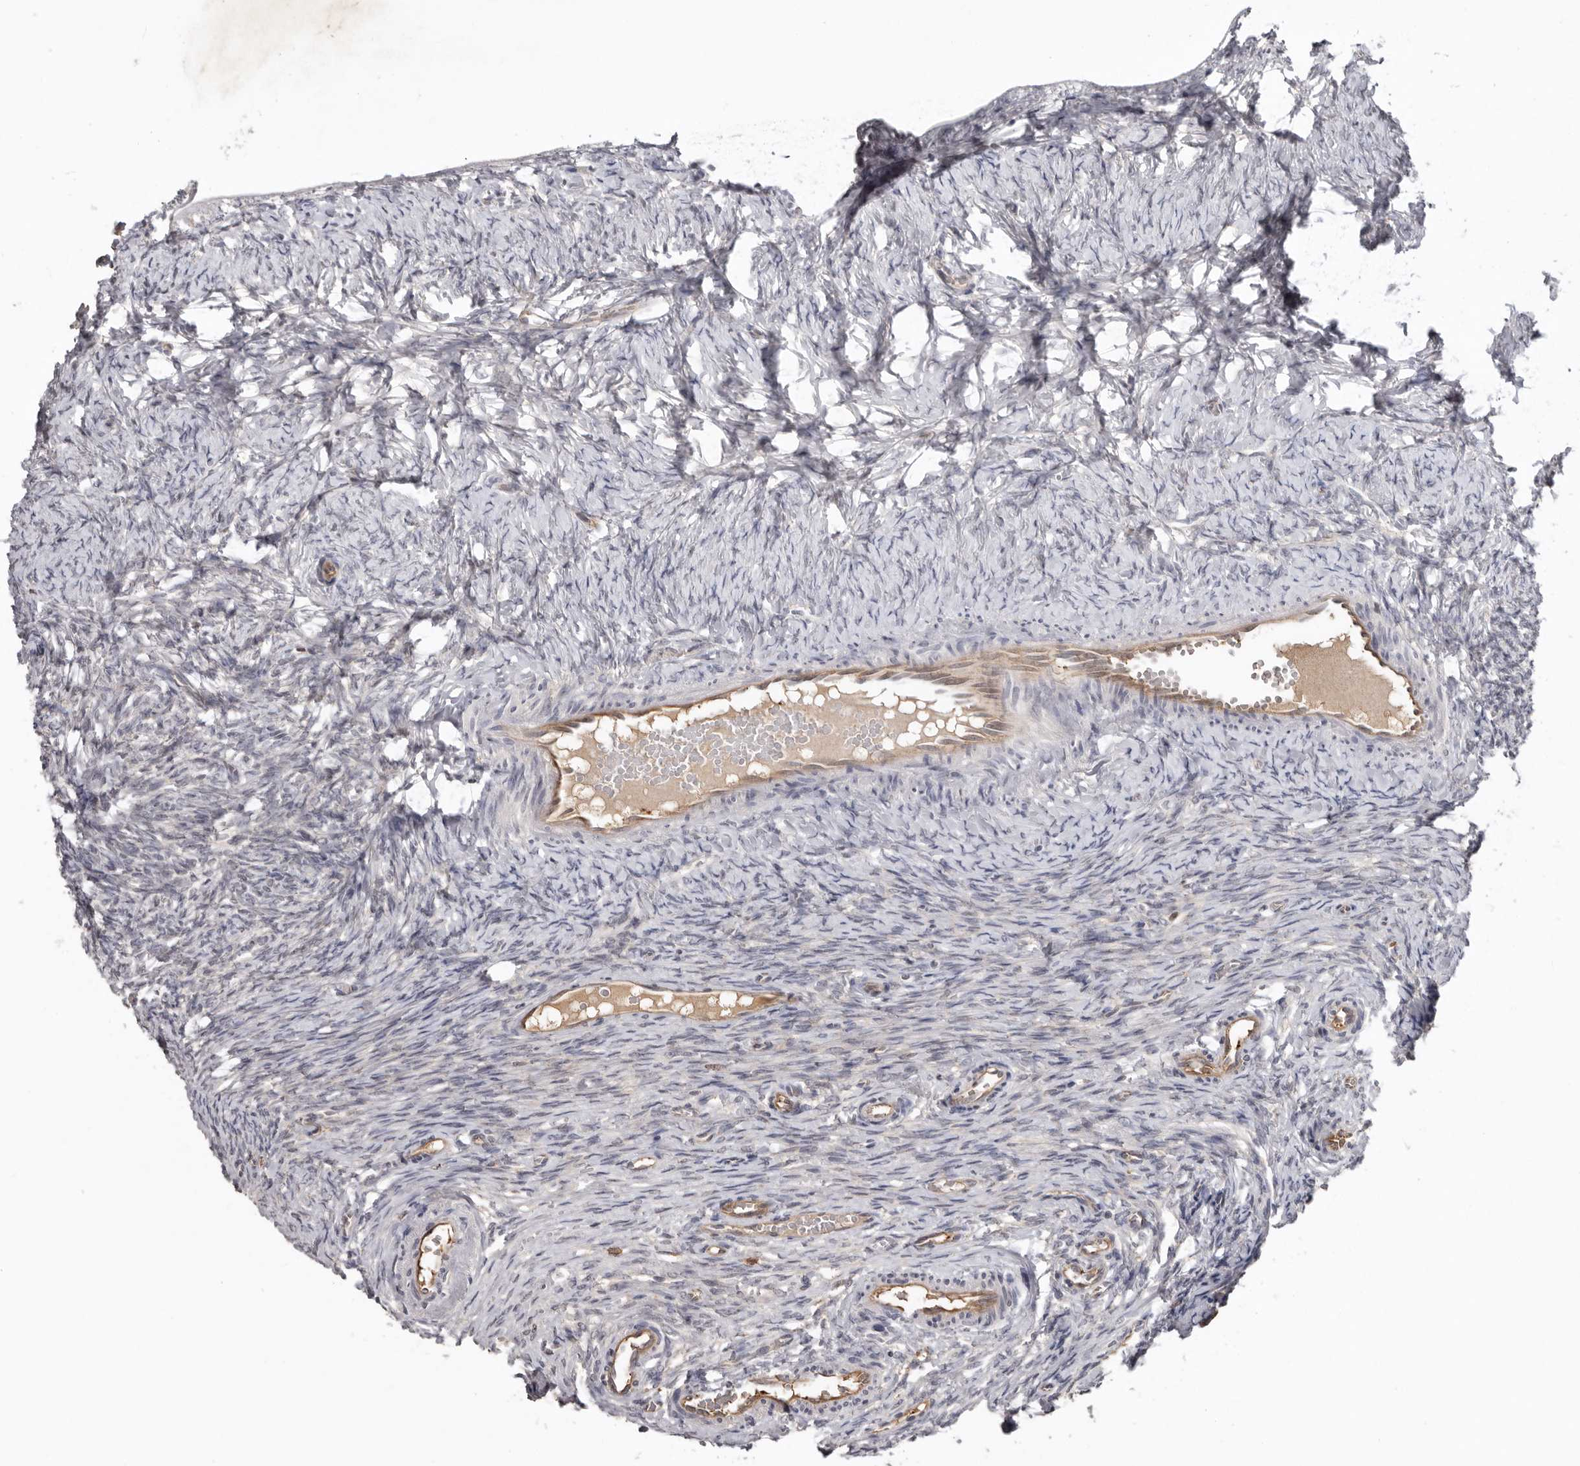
{"staining": {"intensity": "moderate", "quantity": ">75%", "location": "cytoplasmic/membranous"}, "tissue": "ovary", "cell_type": "Follicle cells", "image_type": "normal", "snomed": [{"axis": "morphology", "description": "Adenocarcinoma, NOS"}, {"axis": "topography", "description": "Endometrium"}], "caption": "Human ovary stained with a protein marker demonstrates moderate staining in follicle cells.", "gene": "CDCA8", "patient": {"sex": "female", "age": 32}}